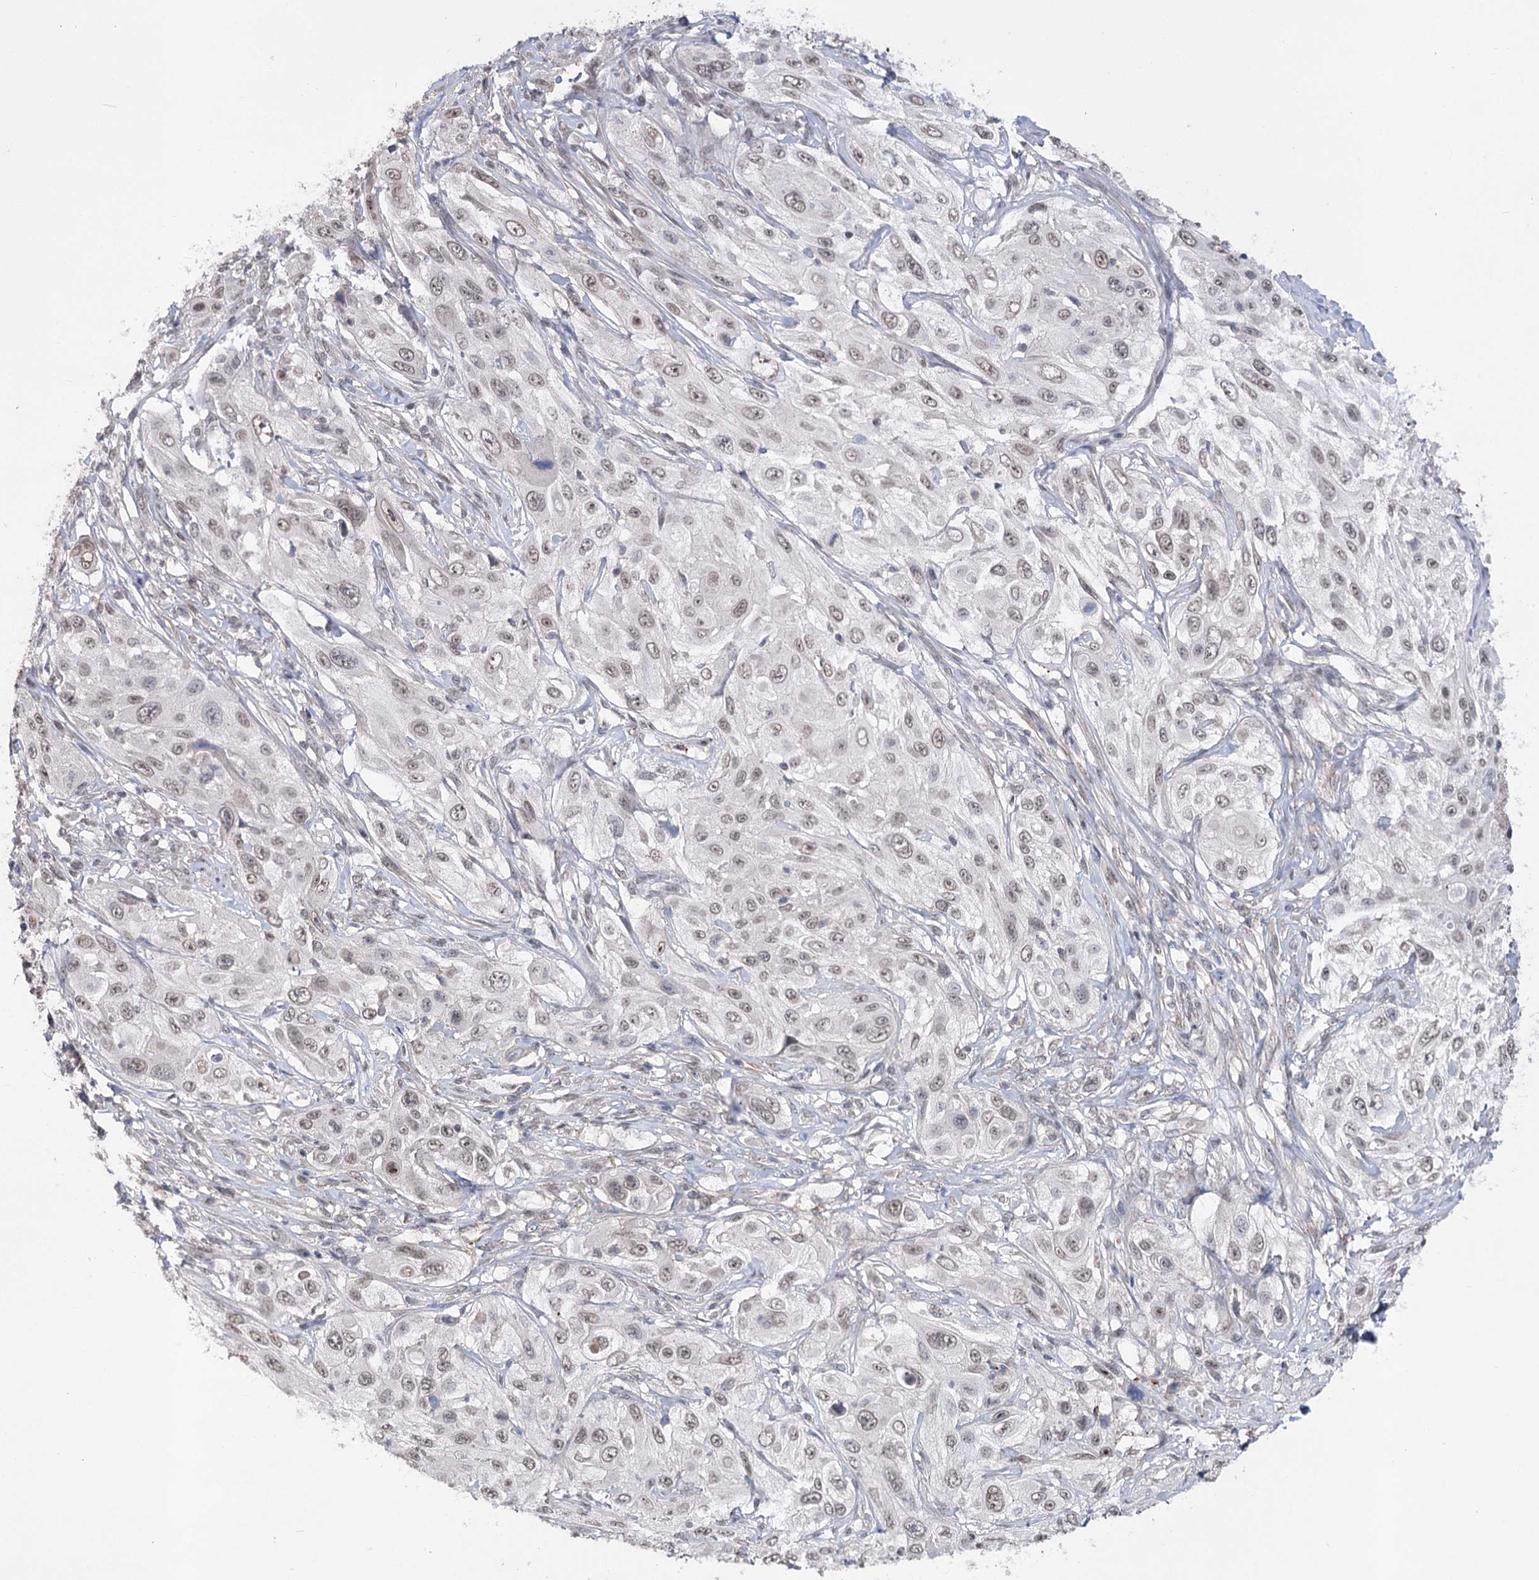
{"staining": {"intensity": "weak", "quantity": ">75%", "location": "nuclear"}, "tissue": "cervical cancer", "cell_type": "Tumor cells", "image_type": "cancer", "snomed": [{"axis": "morphology", "description": "Squamous cell carcinoma, NOS"}, {"axis": "topography", "description": "Cervix"}], "caption": "A micrograph of human cervical squamous cell carcinoma stained for a protein shows weak nuclear brown staining in tumor cells.", "gene": "ATP10B", "patient": {"sex": "female", "age": 42}}